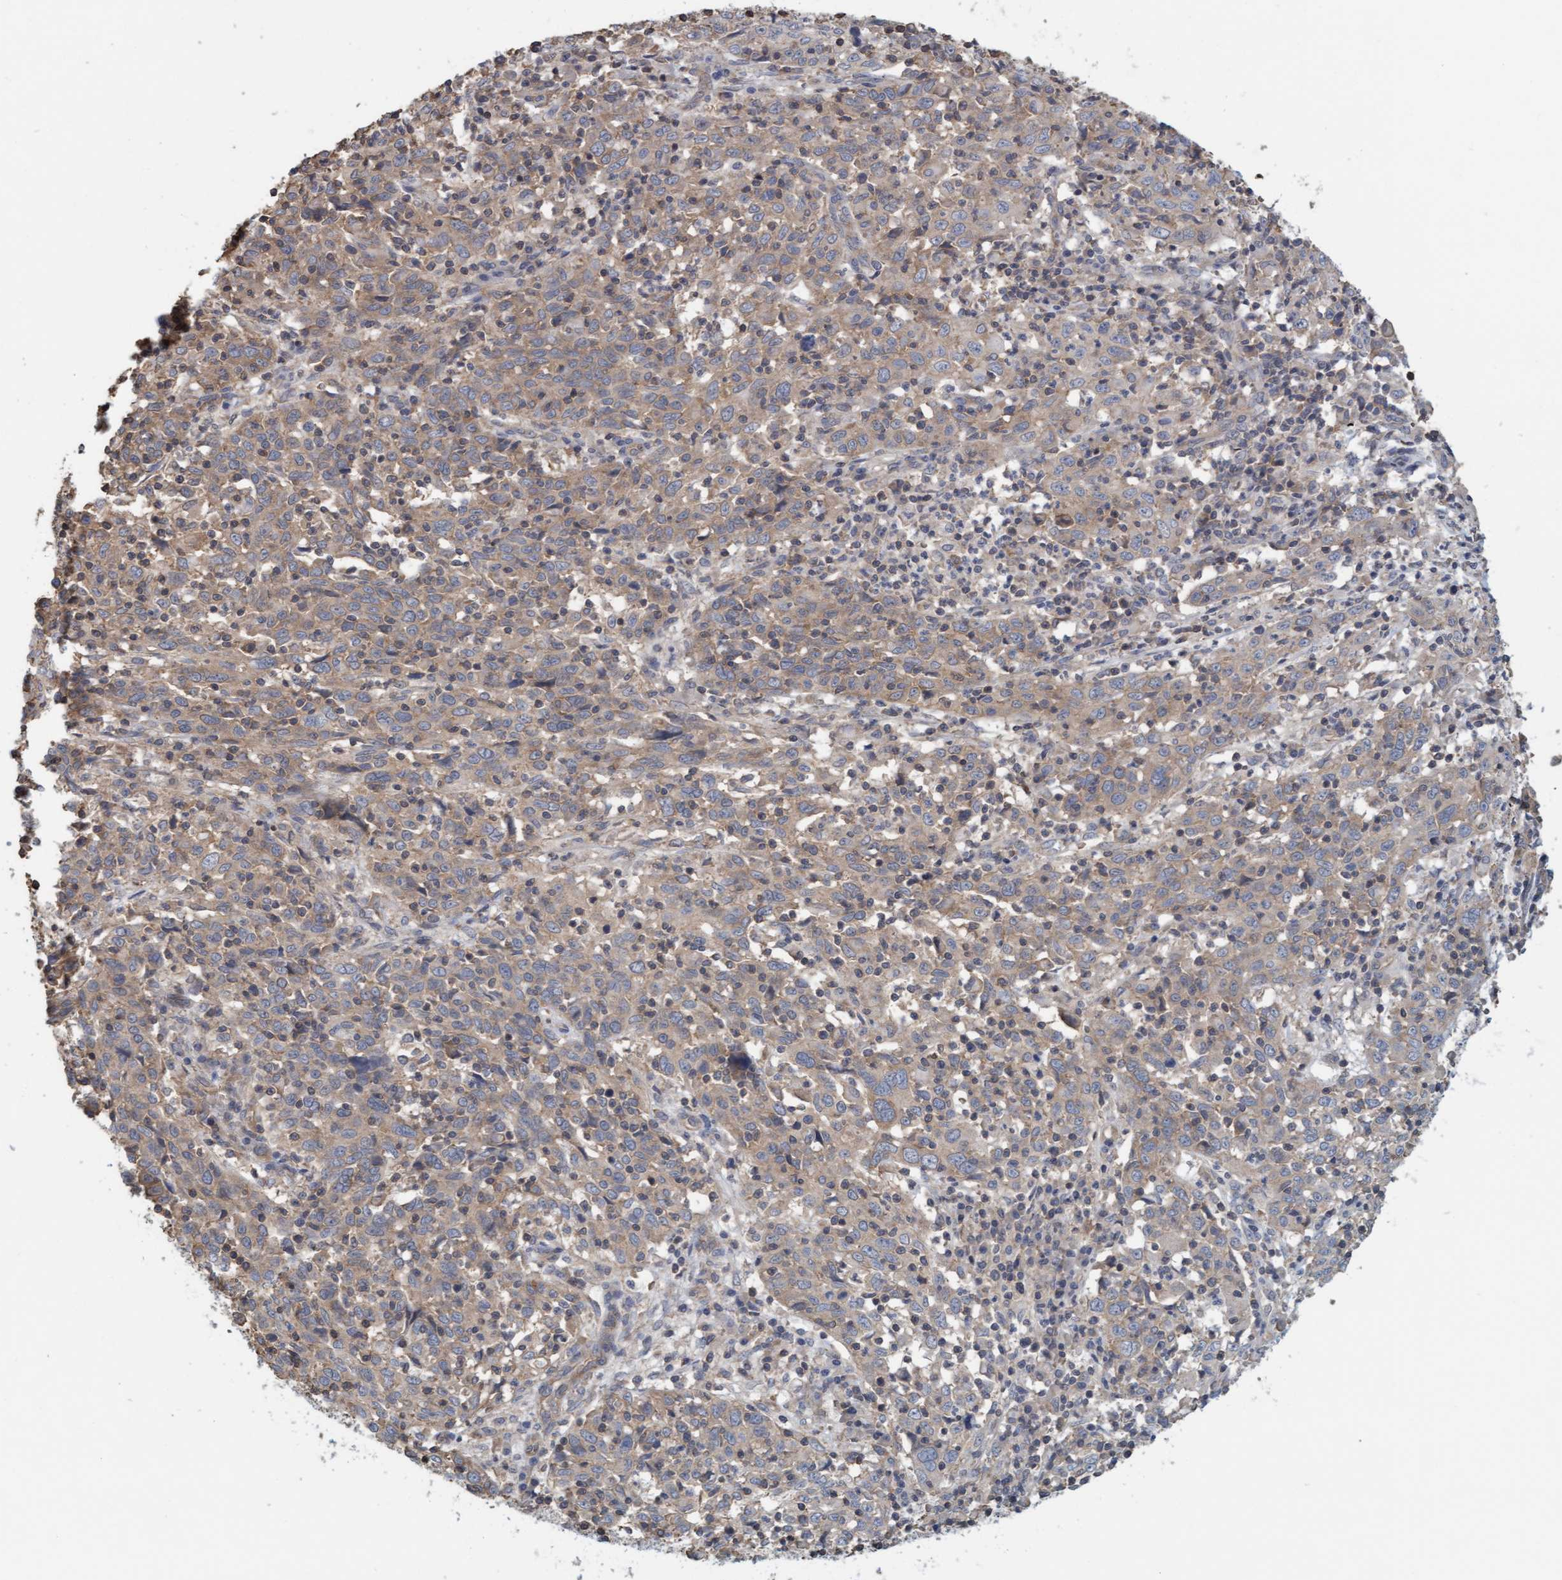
{"staining": {"intensity": "weak", "quantity": ">75%", "location": "cytoplasmic/membranous"}, "tissue": "cervical cancer", "cell_type": "Tumor cells", "image_type": "cancer", "snomed": [{"axis": "morphology", "description": "Squamous cell carcinoma, NOS"}, {"axis": "topography", "description": "Cervix"}], "caption": "There is low levels of weak cytoplasmic/membranous staining in tumor cells of cervical squamous cell carcinoma, as demonstrated by immunohistochemical staining (brown color).", "gene": "FXR2", "patient": {"sex": "female", "age": 46}}